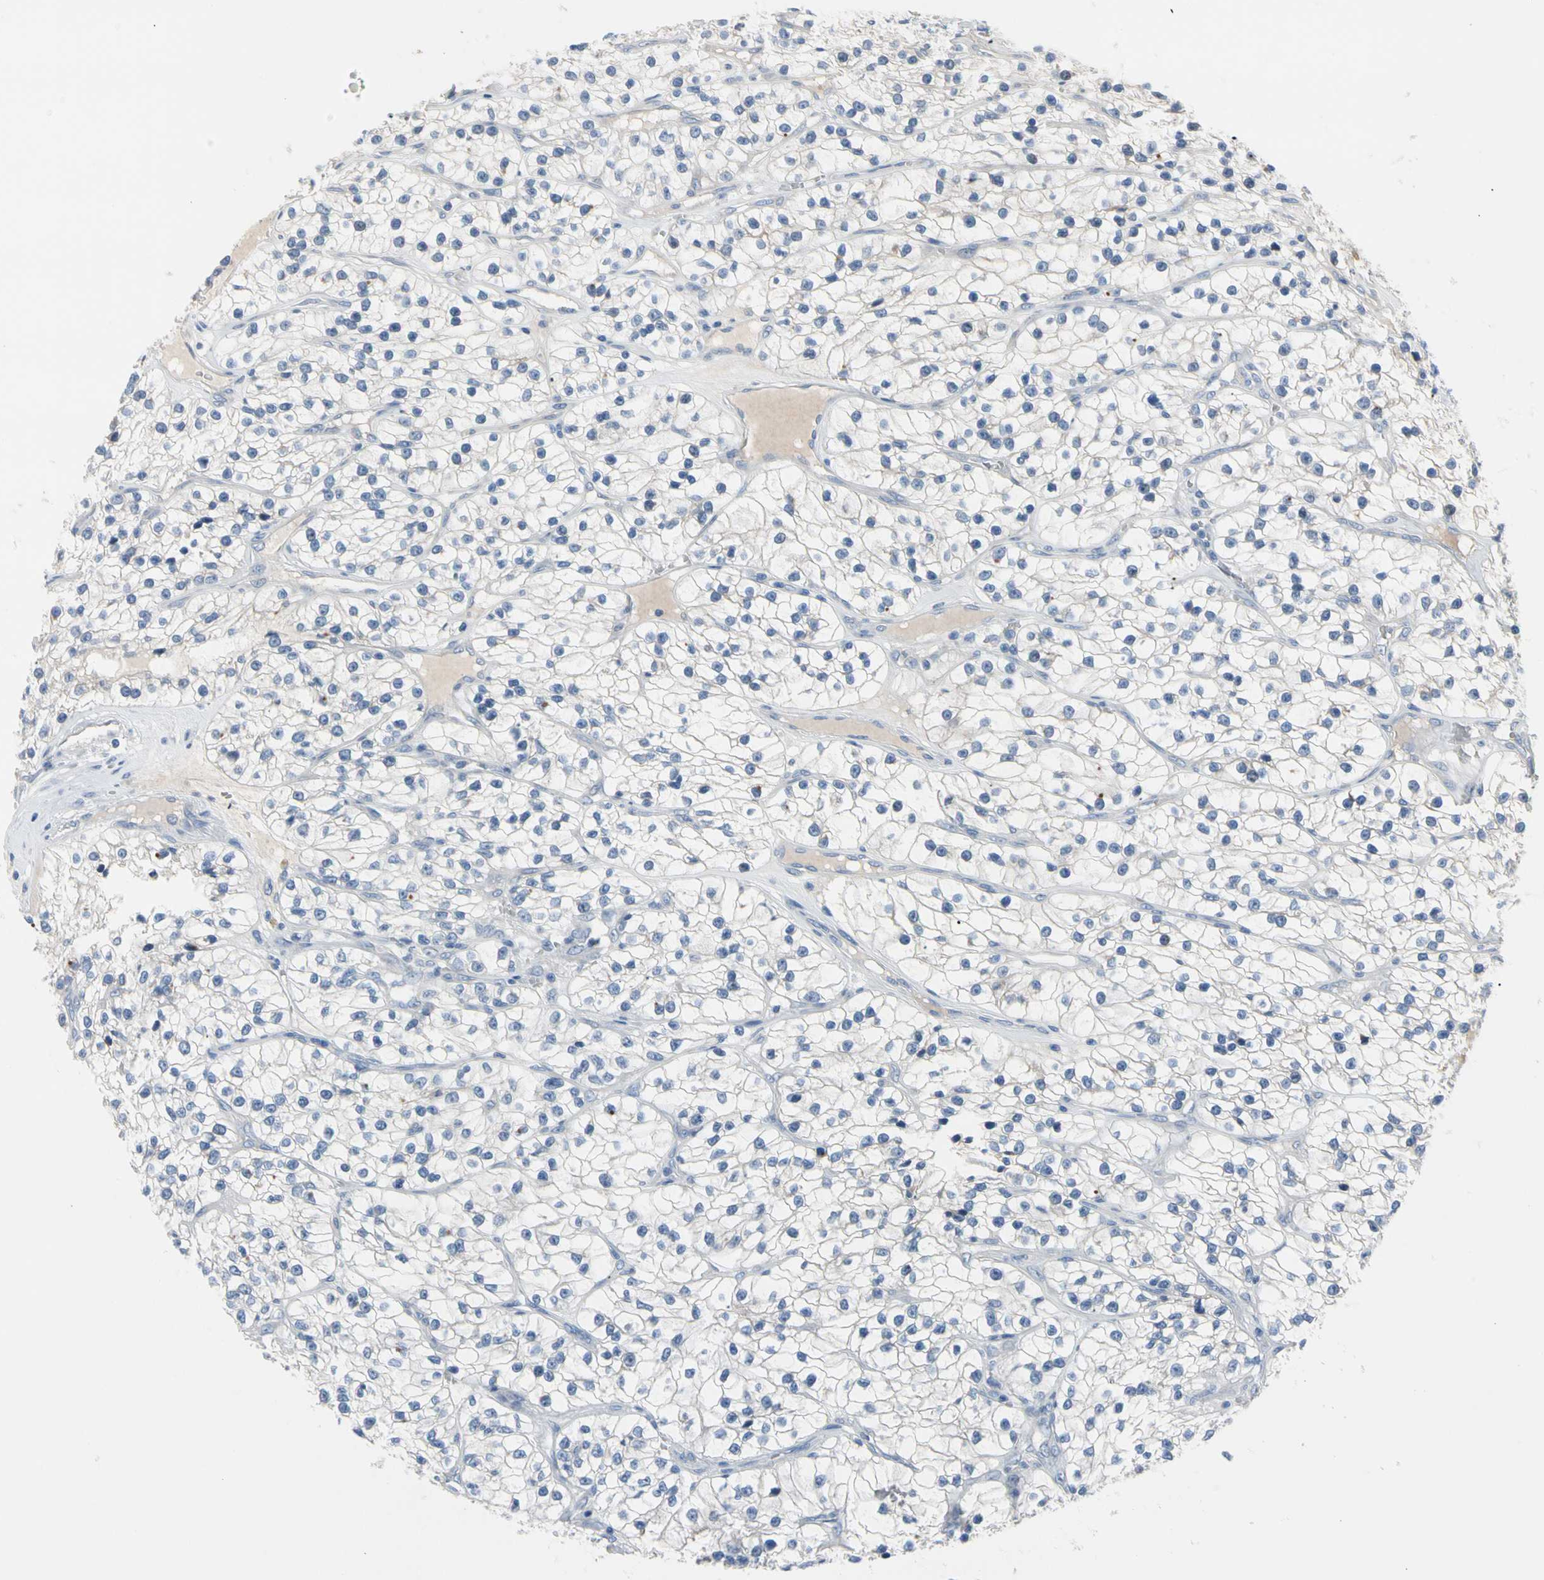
{"staining": {"intensity": "negative", "quantity": "none", "location": "none"}, "tissue": "renal cancer", "cell_type": "Tumor cells", "image_type": "cancer", "snomed": [{"axis": "morphology", "description": "Adenocarcinoma, NOS"}, {"axis": "topography", "description": "Kidney"}], "caption": "A photomicrograph of human renal adenocarcinoma is negative for staining in tumor cells. (DAB (3,3'-diaminobenzidine) immunohistochemistry, high magnification).", "gene": "MARK1", "patient": {"sex": "female", "age": 57}}